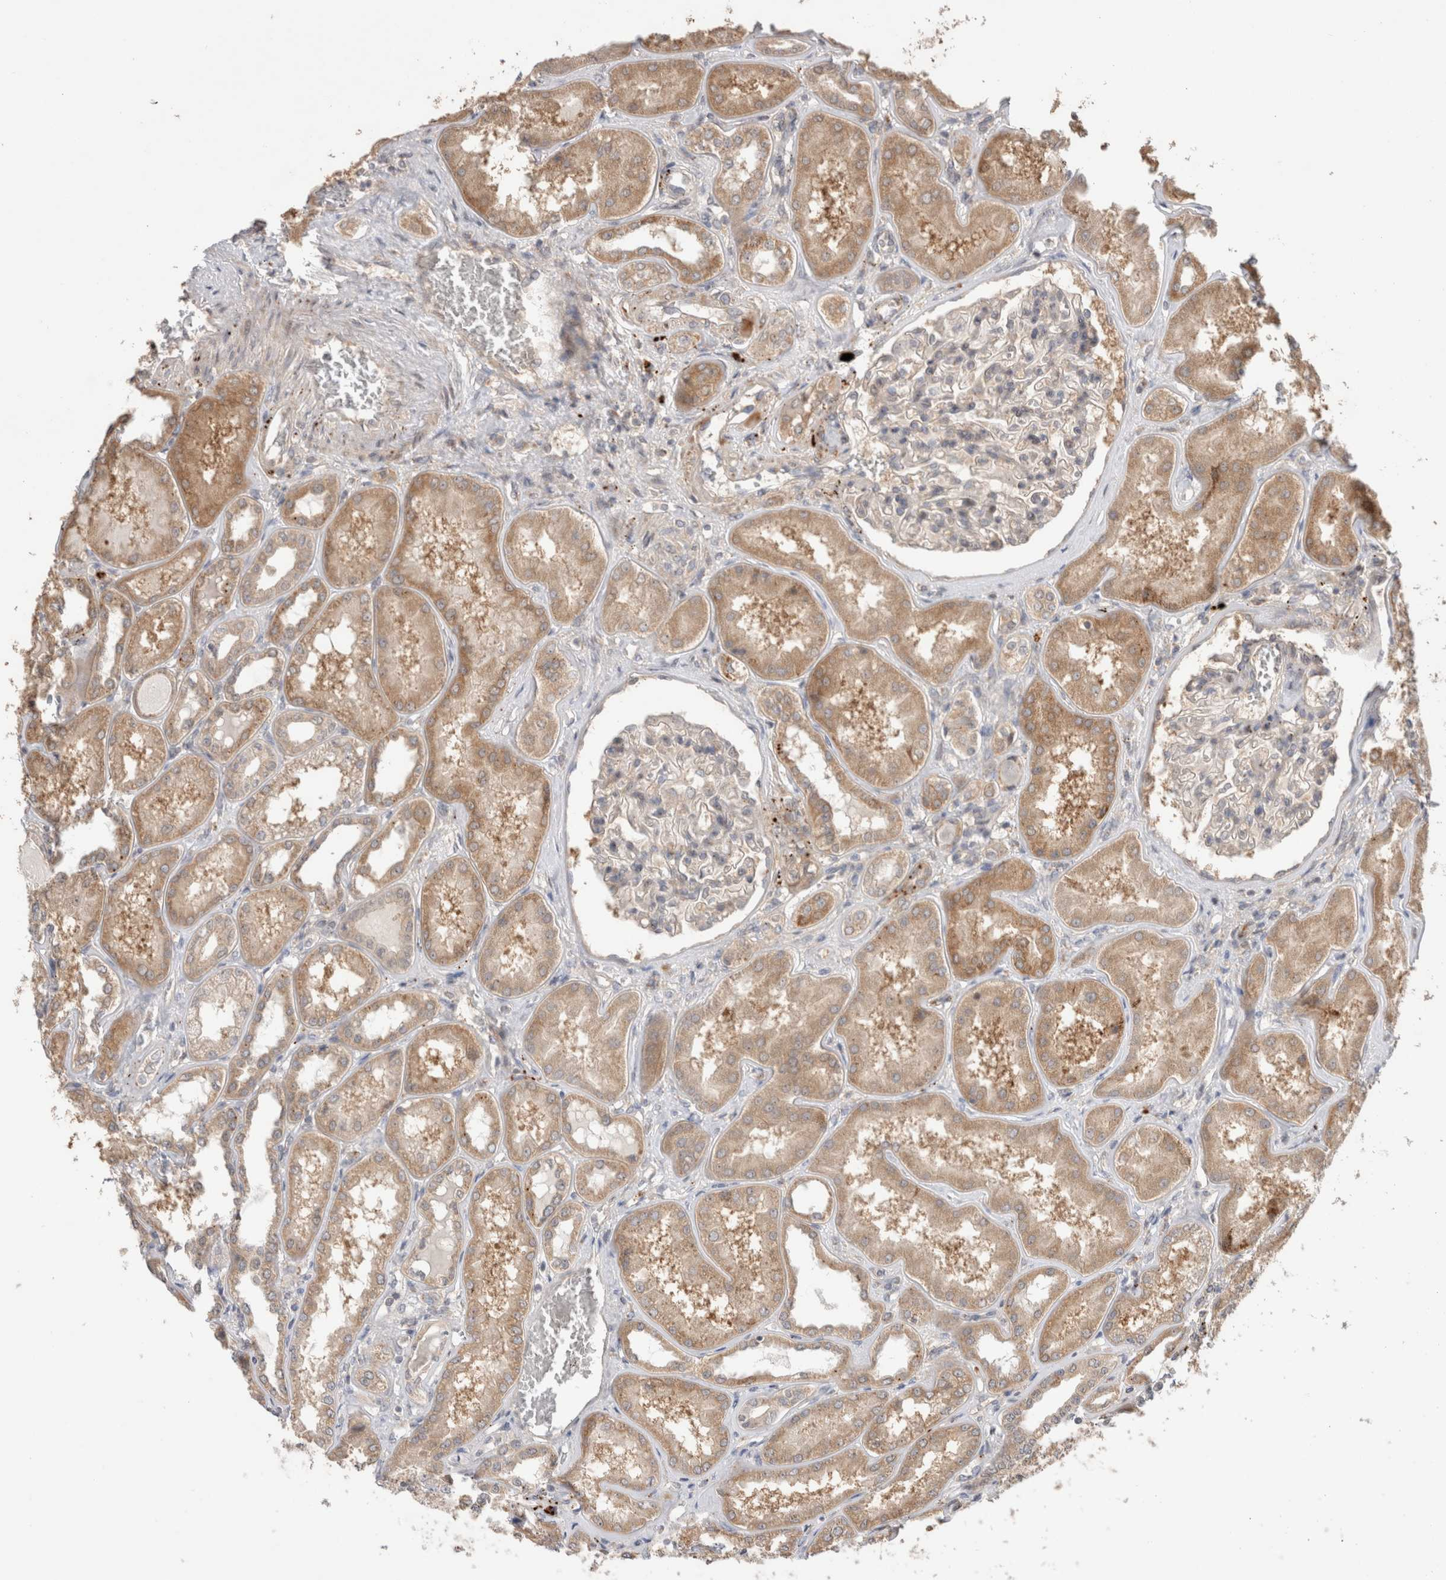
{"staining": {"intensity": "weak", "quantity": "<25%", "location": "cytoplasmic/membranous"}, "tissue": "kidney", "cell_type": "Cells in glomeruli", "image_type": "normal", "snomed": [{"axis": "morphology", "description": "Normal tissue, NOS"}, {"axis": "topography", "description": "Kidney"}], "caption": "IHC of unremarkable human kidney displays no positivity in cells in glomeruli.", "gene": "SLC29A1", "patient": {"sex": "female", "age": 56}}